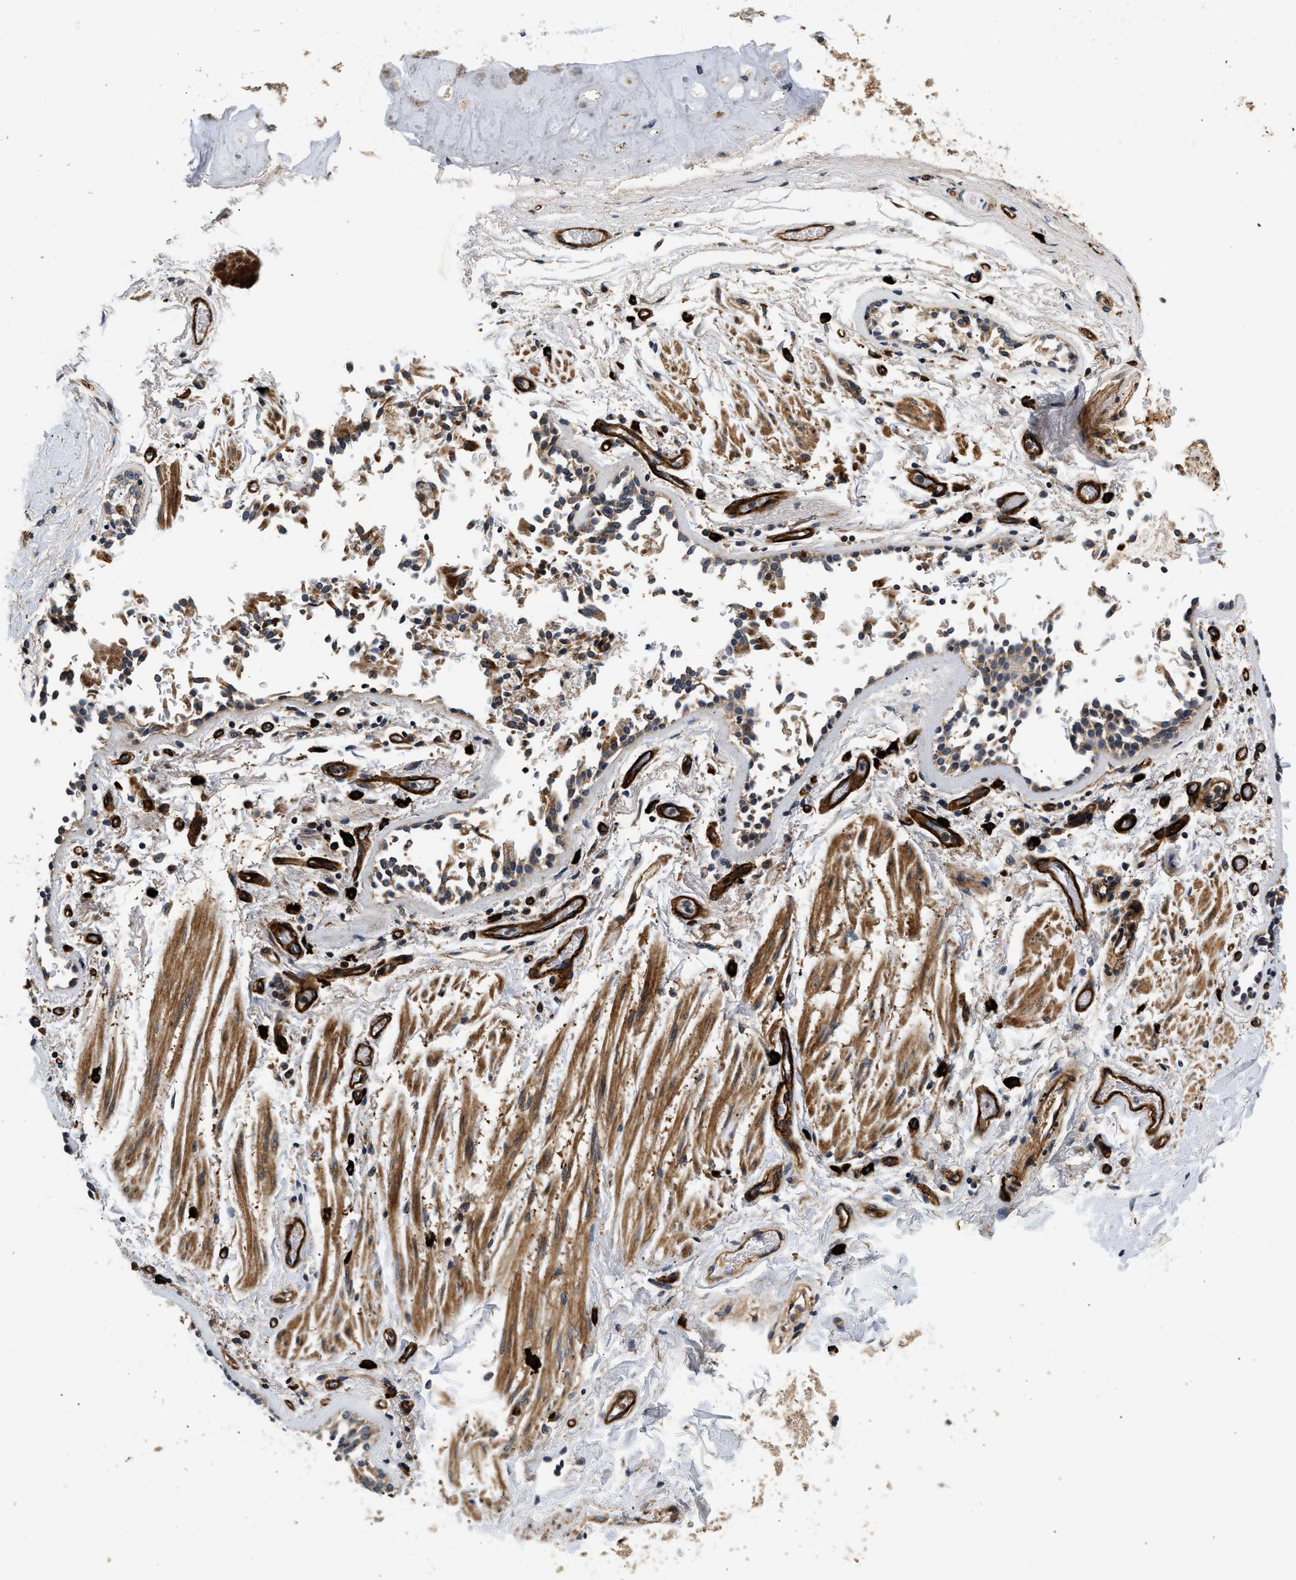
{"staining": {"intensity": "moderate", "quantity": ">75%", "location": "cytoplasmic/membranous"}, "tissue": "adipose tissue", "cell_type": "Adipocytes", "image_type": "normal", "snomed": [{"axis": "morphology", "description": "Normal tissue, NOS"}, {"axis": "topography", "description": "Cartilage tissue"}, {"axis": "topography", "description": "Lung"}], "caption": "This is an image of immunohistochemistry (IHC) staining of benign adipose tissue, which shows moderate expression in the cytoplasmic/membranous of adipocytes.", "gene": "NME6", "patient": {"sex": "female", "age": 77}}